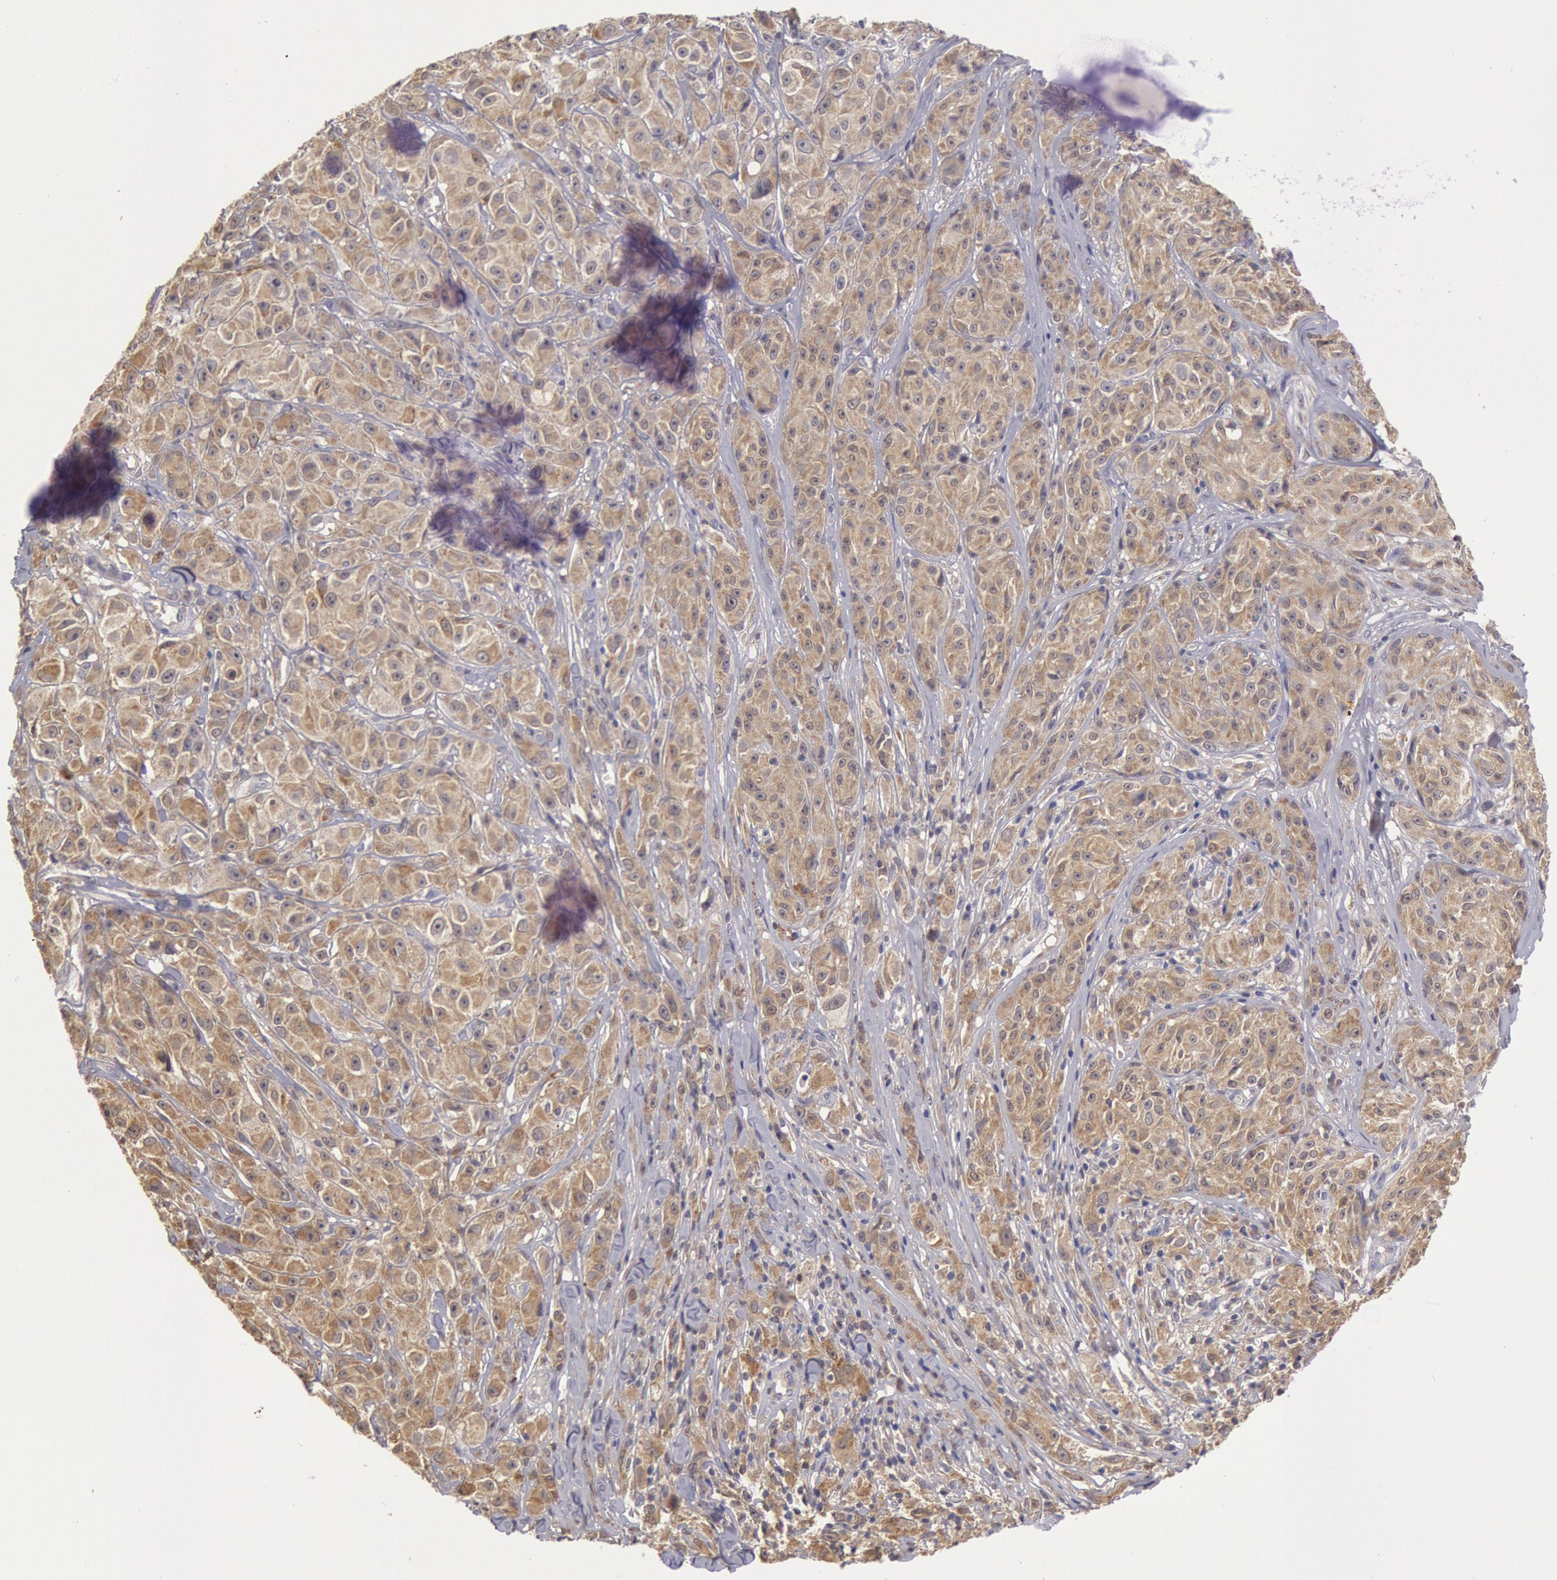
{"staining": {"intensity": "weak", "quantity": ">75%", "location": "cytoplasmic/membranous"}, "tissue": "melanoma", "cell_type": "Tumor cells", "image_type": "cancer", "snomed": [{"axis": "morphology", "description": "Malignant melanoma, NOS"}, {"axis": "topography", "description": "Skin"}], "caption": "DAB immunohistochemical staining of human melanoma demonstrates weak cytoplasmic/membranous protein staining in approximately >75% of tumor cells.", "gene": "MPST", "patient": {"sex": "male", "age": 56}}